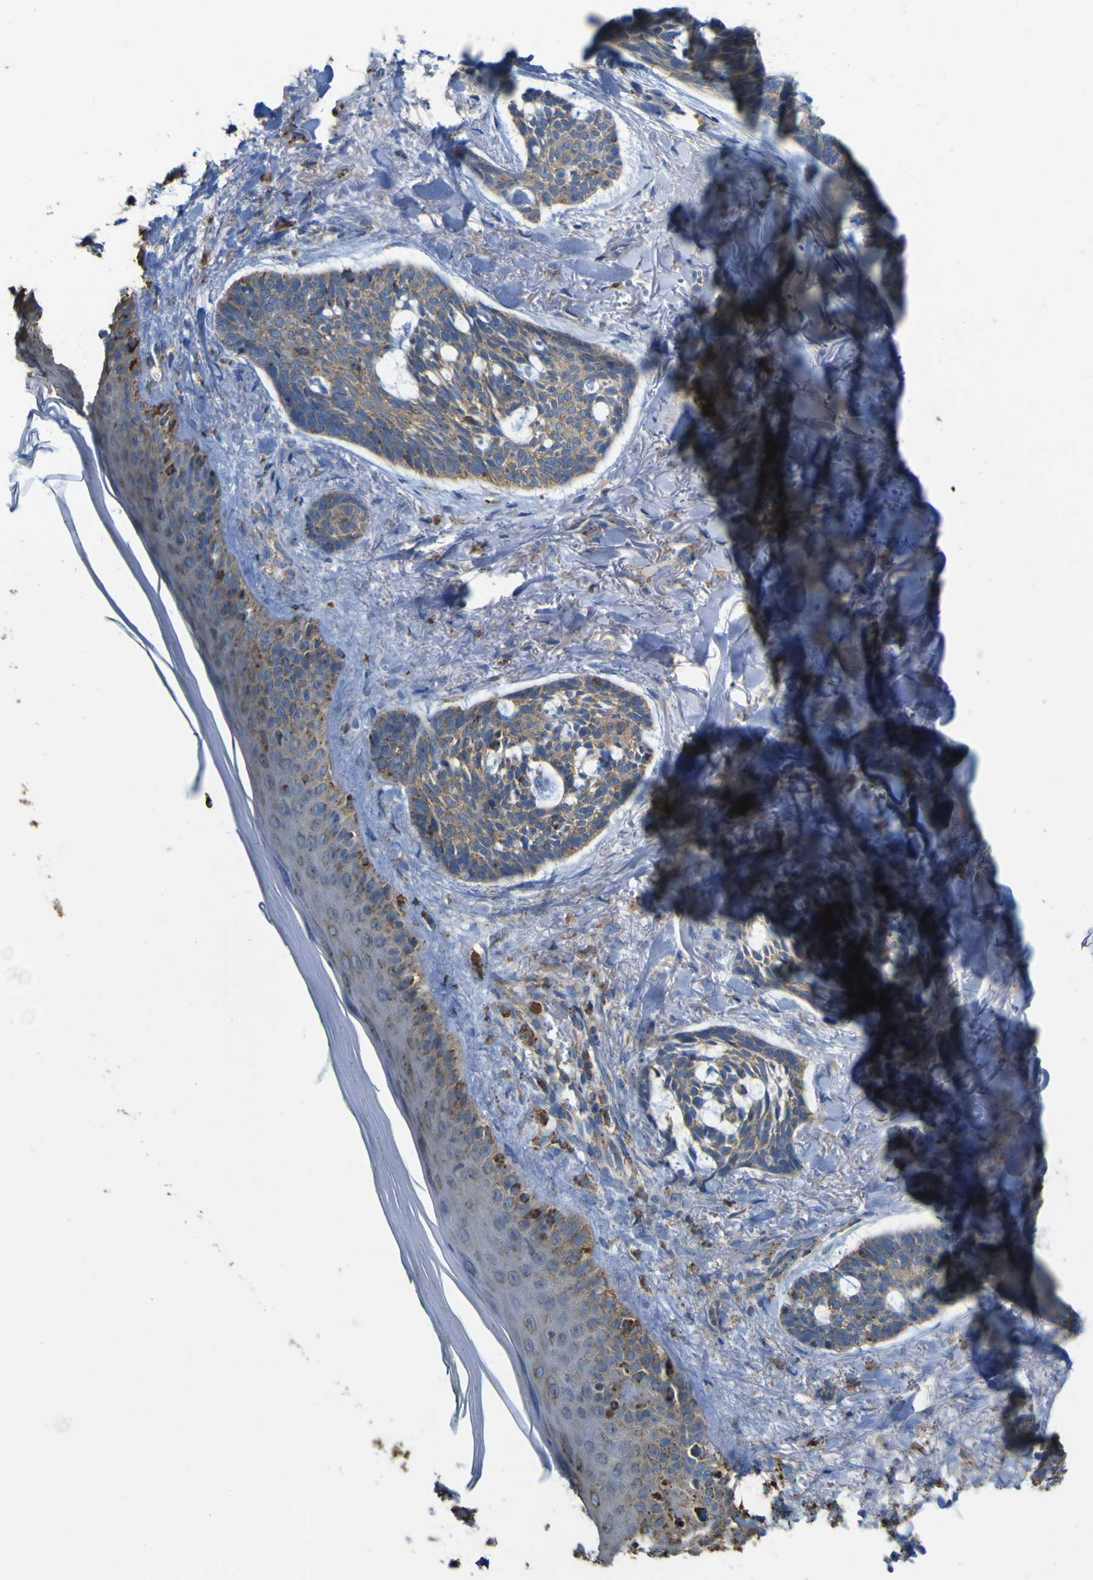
{"staining": {"intensity": "moderate", "quantity": ">75%", "location": "cytoplasmic/membranous"}, "tissue": "skin cancer", "cell_type": "Tumor cells", "image_type": "cancer", "snomed": [{"axis": "morphology", "description": "Basal cell carcinoma"}, {"axis": "topography", "description": "Skin"}], "caption": "This histopathology image exhibits skin cancer (basal cell carcinoma) stained with immunohistochemistry (IHC) to label a protein in brown. The cytoplasmic/membranous of tumor cells show moderate positivity for the protein. Nuclei are counter-stained blue.", "gene": "ACSL3", "patient": {"sex": "male", "age": 43}}